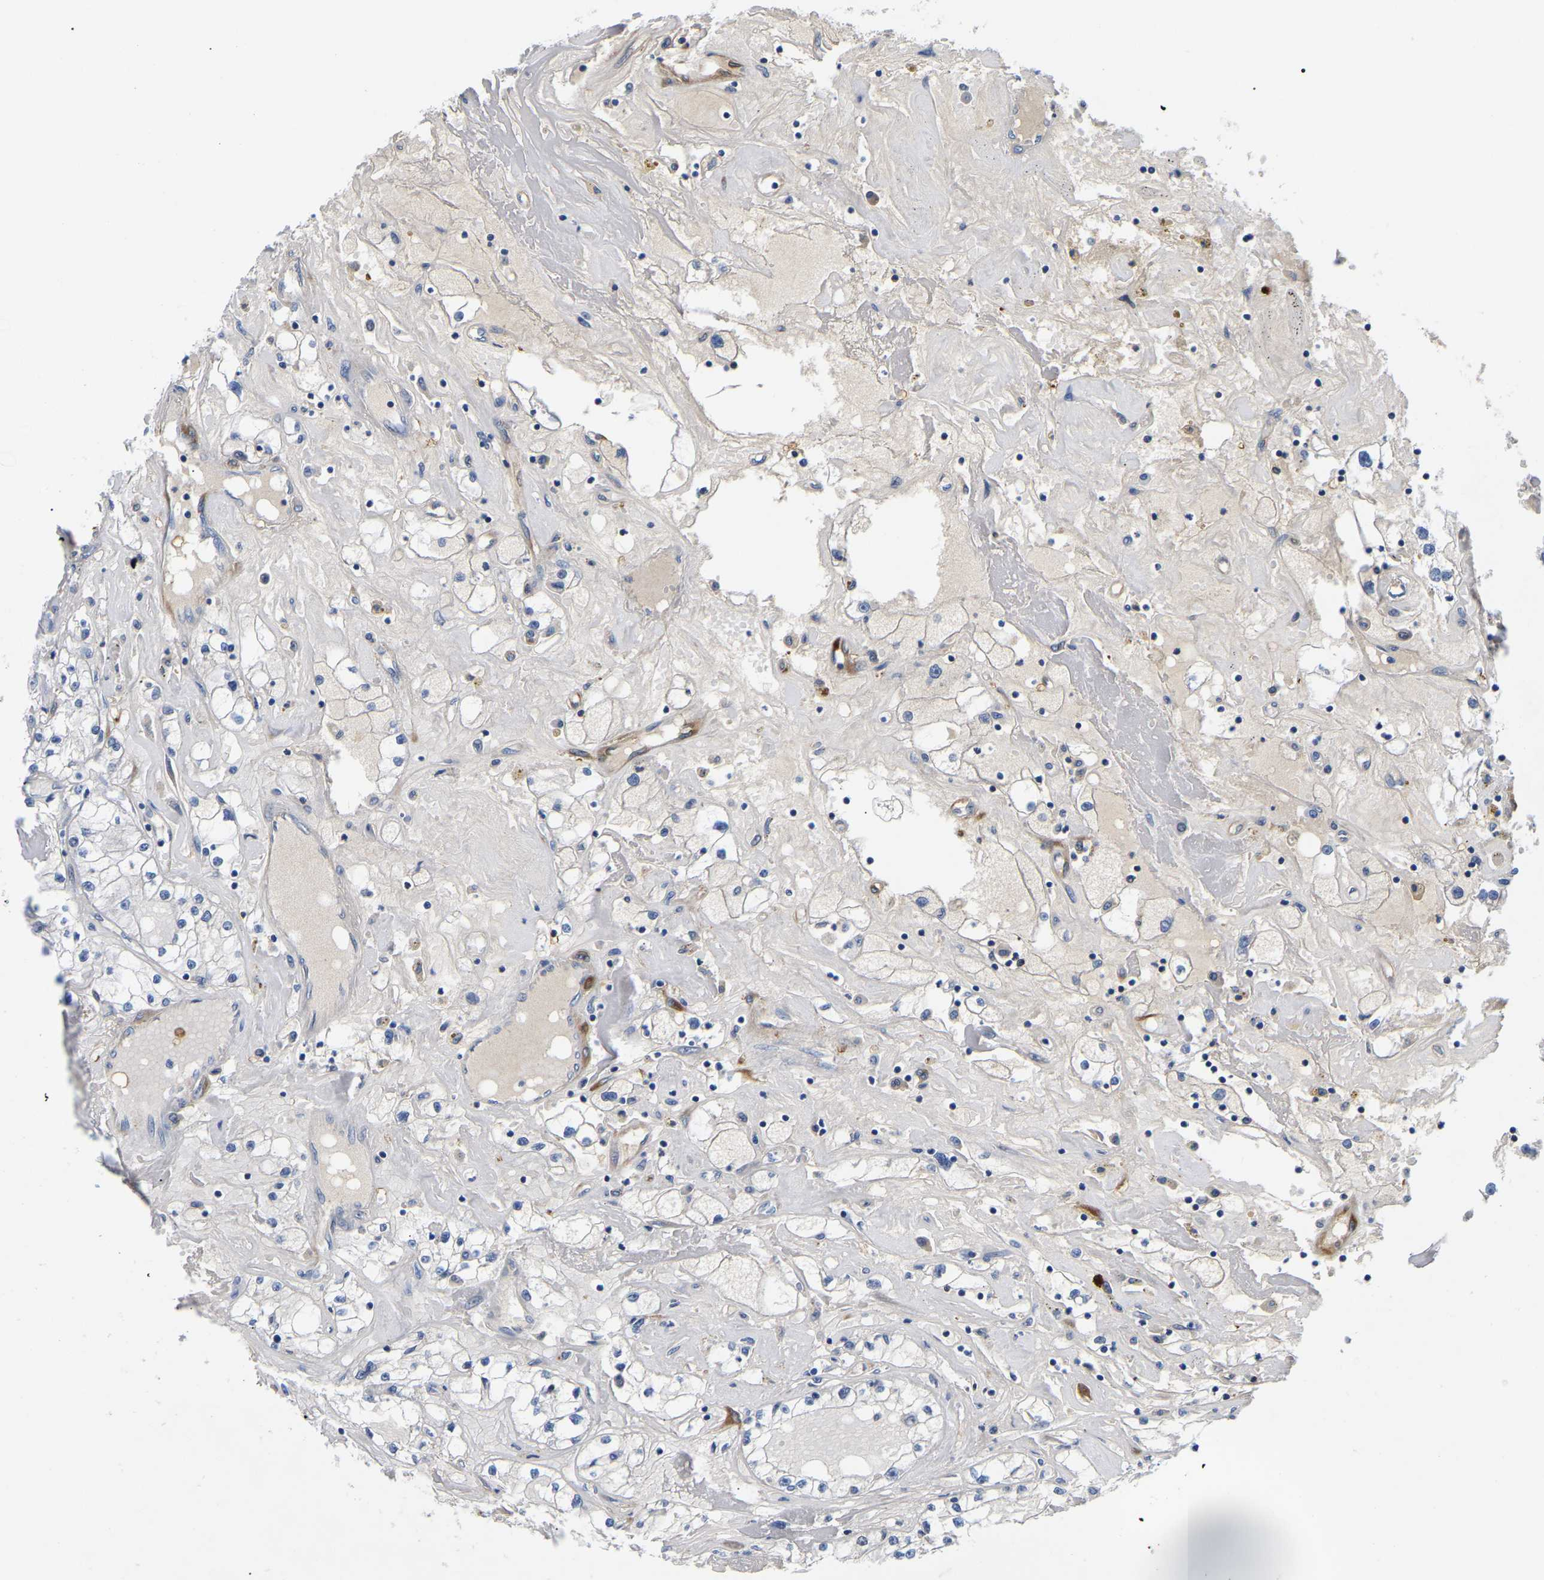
{"staining": {"intensity": "negative", "quantity": "none", "location": "none"}, "tissue": "renal cancer", "cell_type": "Tumor cells", "image_type": "cancer", "snomed": [{"axis": "morphology", "description": "Adenocarcinoma, NOS"}, {"axis": "topography", "description": "Kidney"}], "caption": "Tumor cells are negative for protein expression in human renal adenocarcinoma.", "gene": "DUSP8", "patient": {"sex": "male", "age": 56}}